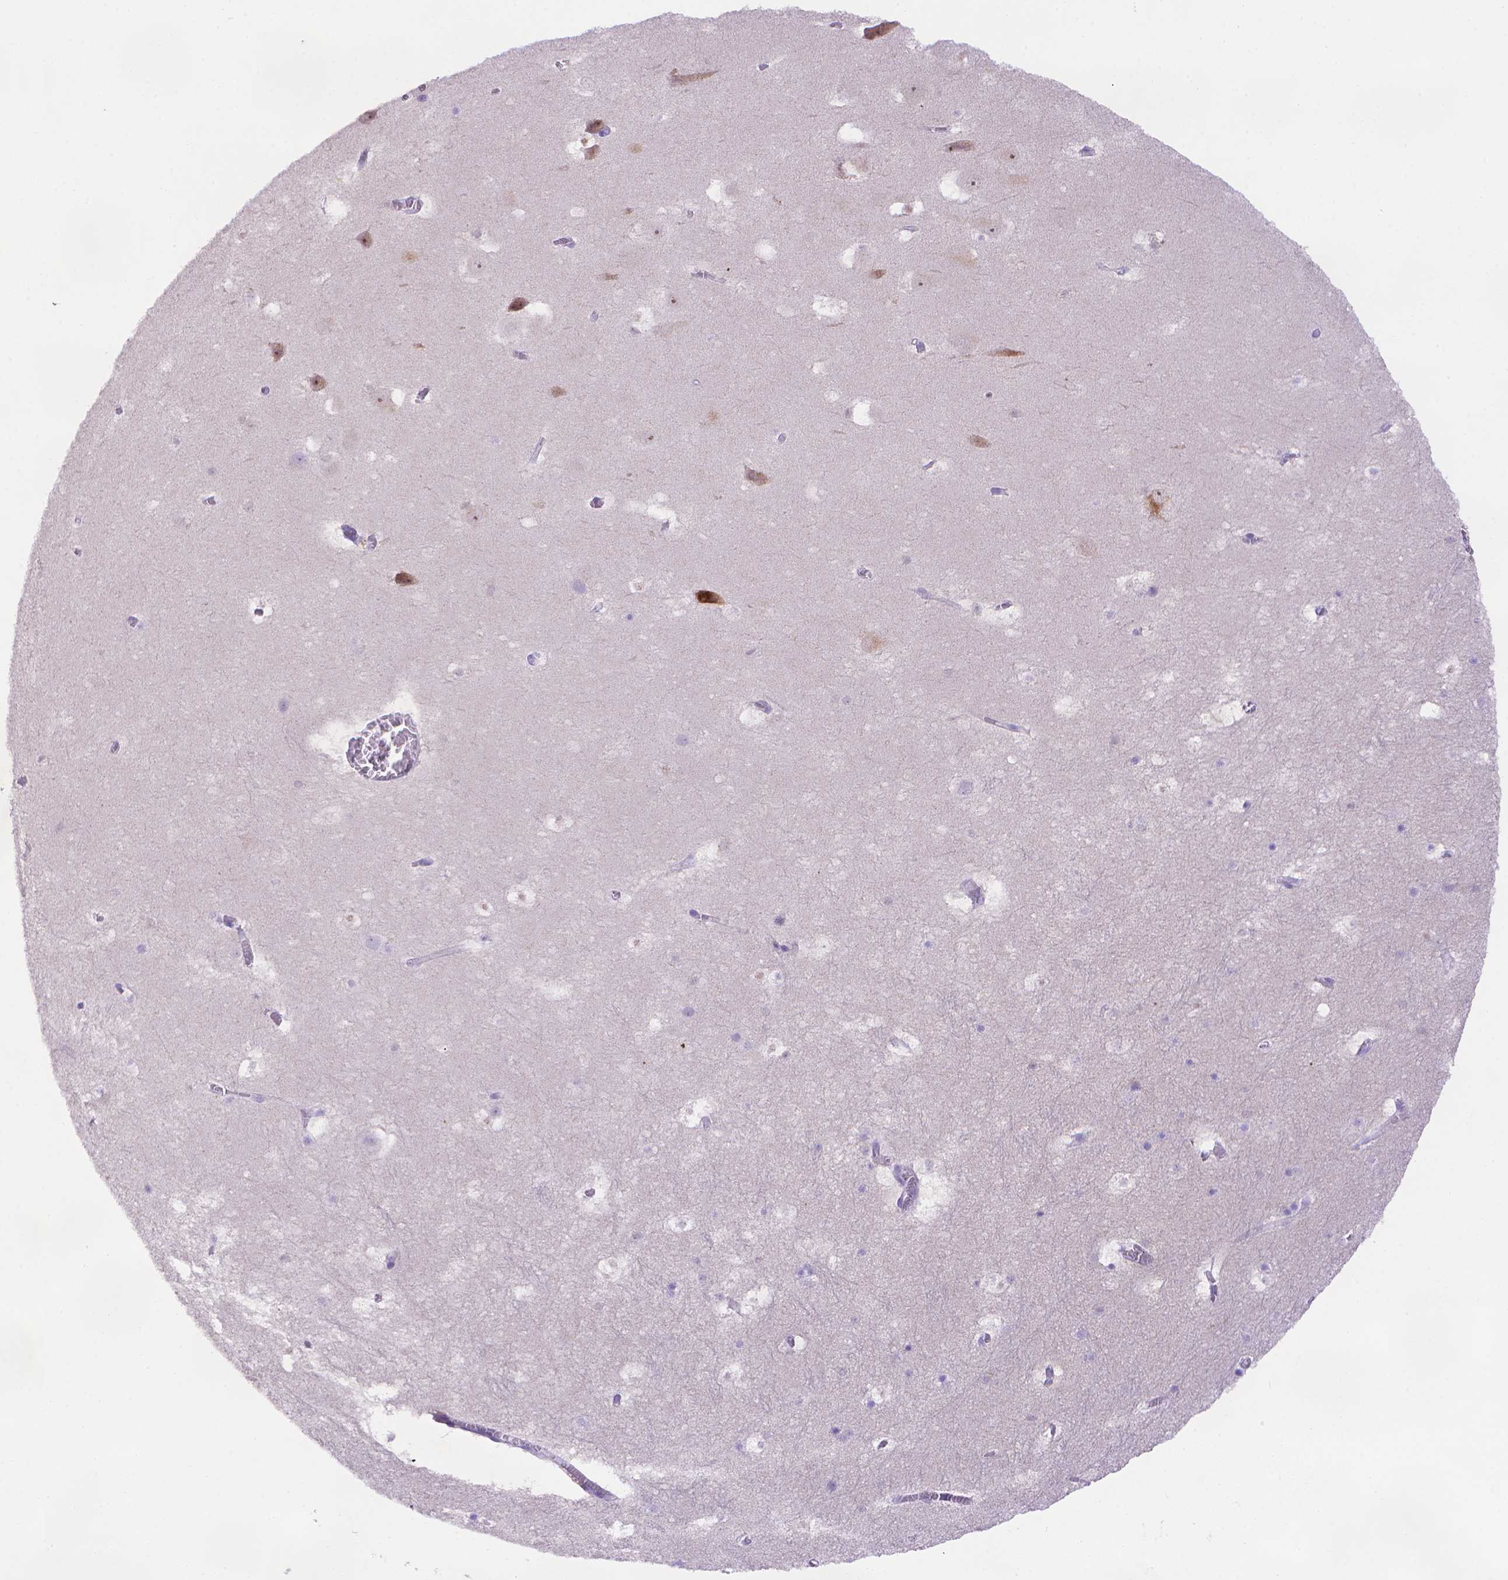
{"staining": {"intensity": "negative", "quantity": "none", "location": "none"}, "tissue": "hippocampus", "cell_type": "Glial cells", "image_type": "normal", "snomed": [{"axis": "morphology", "description": "Normal tissue, NOS"}, {"axis": "topography", "description": "Hippocampus"}], "caption": "DAB (3,3'-diaminobenzidine) immunohistochemical staining of unremarkable hippocampus demonstrates no significant staining in glial cells.", "gene": "FGD2", "patient": {"sex": "male", "age": 45}}